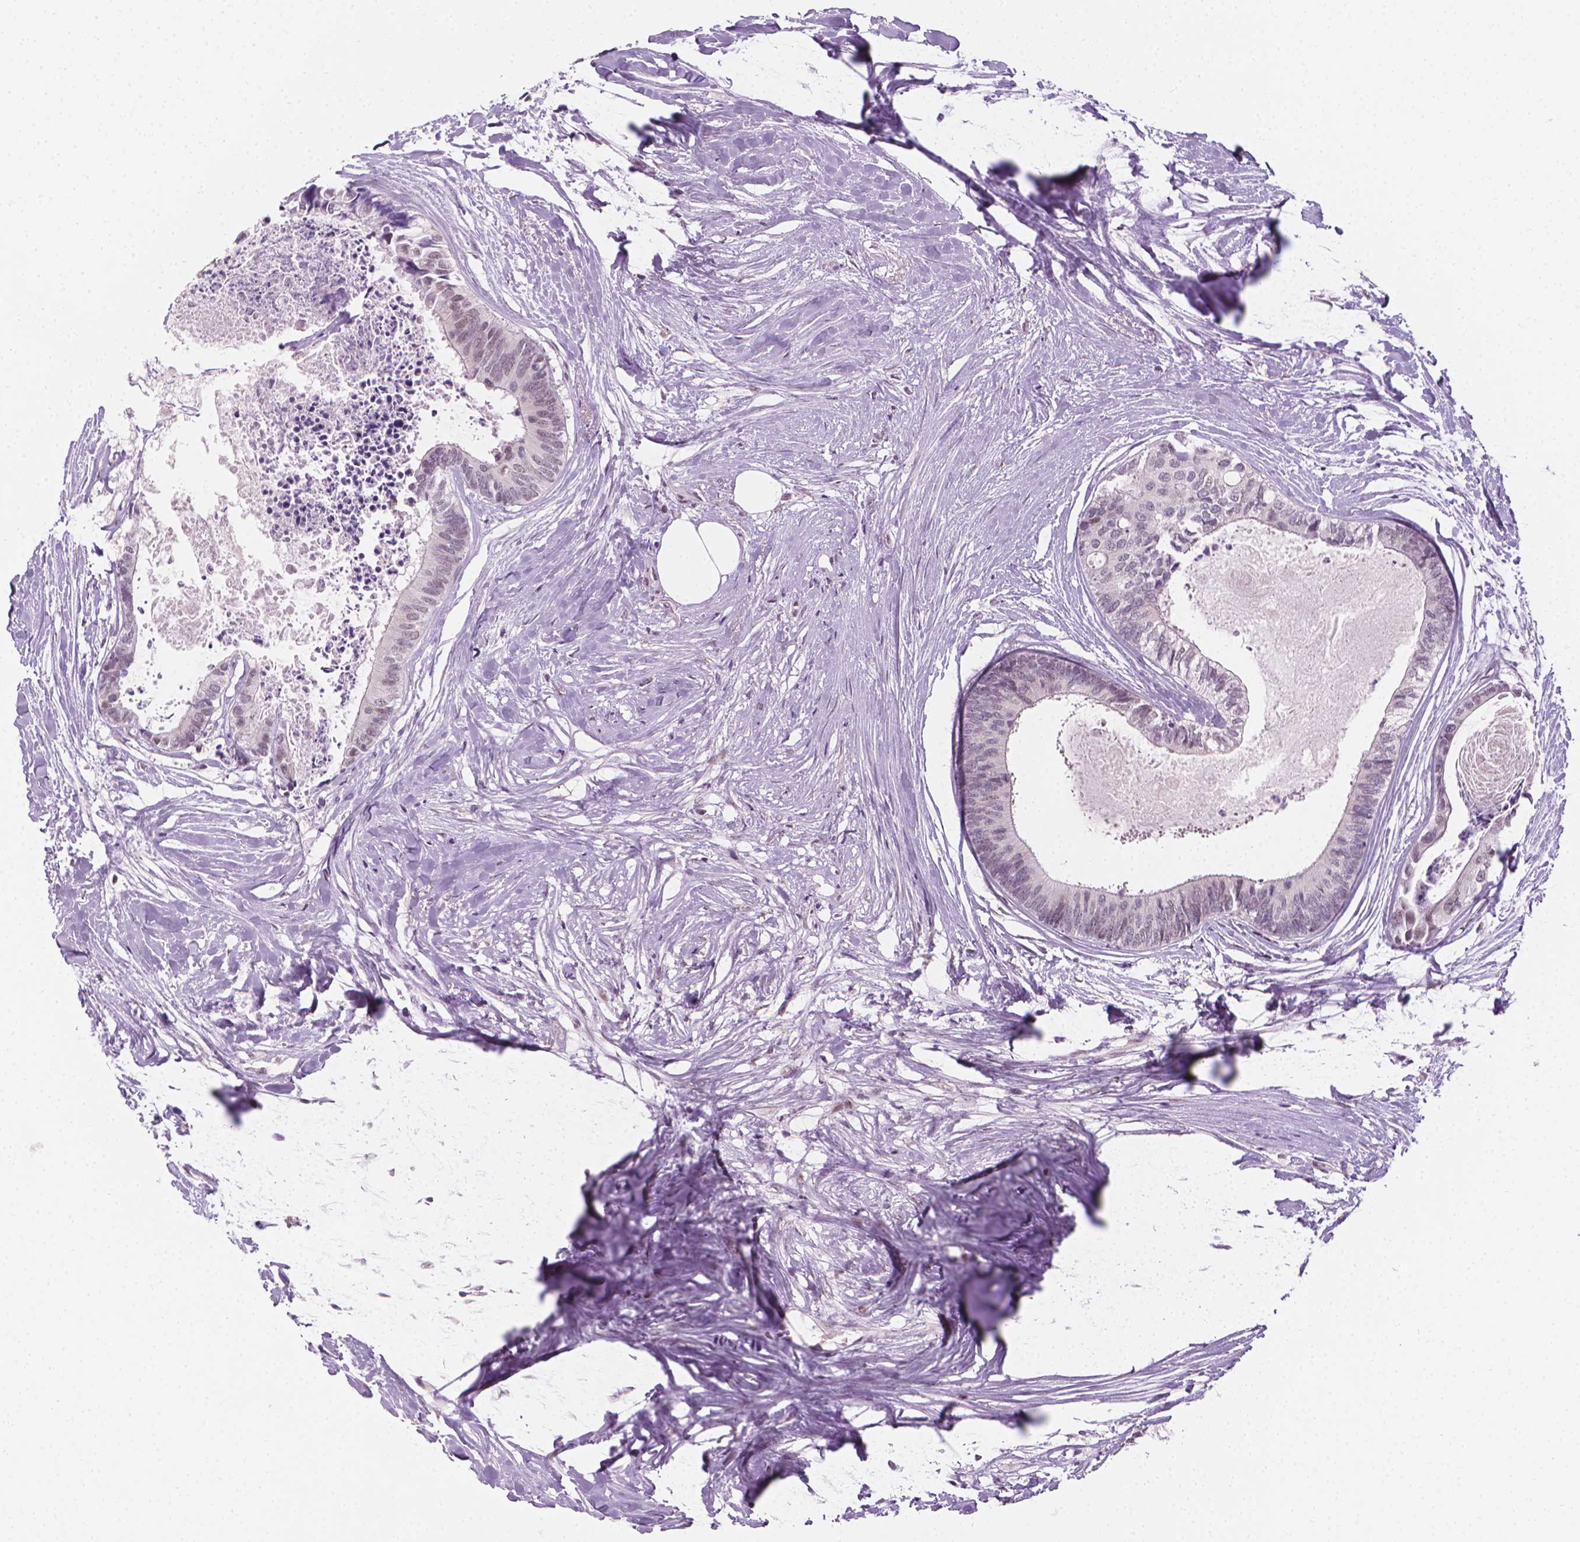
{"staining": {"intensity": "weak", "quantity": "<25%", "location": "nuclear"}, "tissue": "colorectal cancer", "cell_type": "Tumor cells", "image_type": "cancer", "snomed": [{"axis": "morphology", "description": "Adenocarcinoma, NOS"}, {"axis": "topography", "description": "Colon"}, {"axis": "topography", "description": "Rectum"}], "caption": "This photomicrograph is of colorectal cancer (adenocarcinoma) stained with immunohistochemistry to label a protein in brown with the nuclei are counter-stained blue. There is no expression in tumor cells.", "gene": "CDKN1C", "patient": {"sex": "male", "age": 57}}